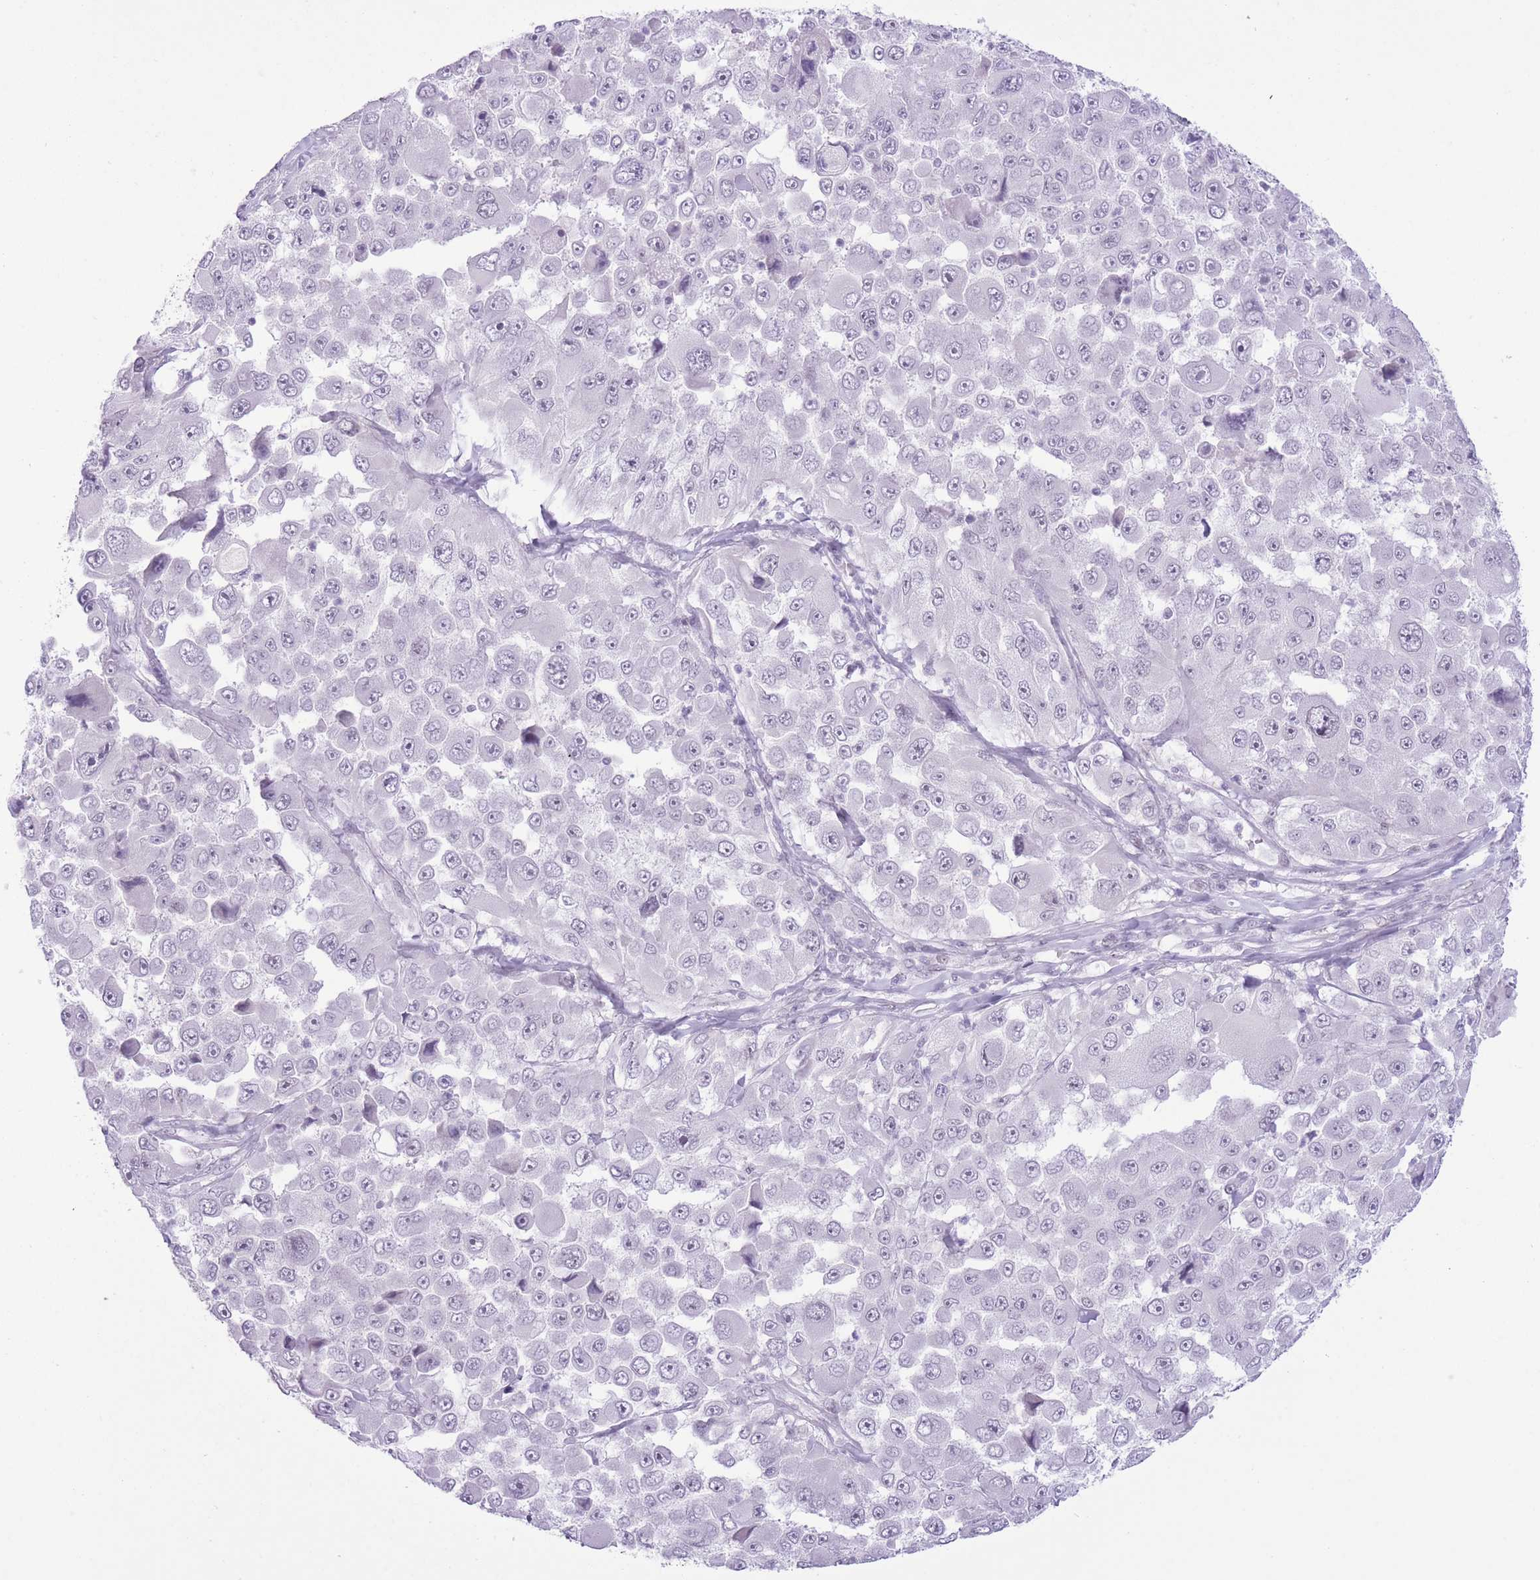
{"staining": {"intensity": "negative", "quantity": "none", "location": "none"}, "tissue": "melanoma", "cell_type": "Tumor cells", "image_type": "cancer", "snomed": [{"axis": "morphology", "description": "Malignant melanoma, Metastatic site"}, {"axis": "topography", "description": "Lymph node"}], "caption": "Immunohistochemical staining of malignant melanoma (metastatic site) shows no significant staining in tumor cells.", "gene": "ZBED5", "patient": {"sex": "male", "age": 62}}